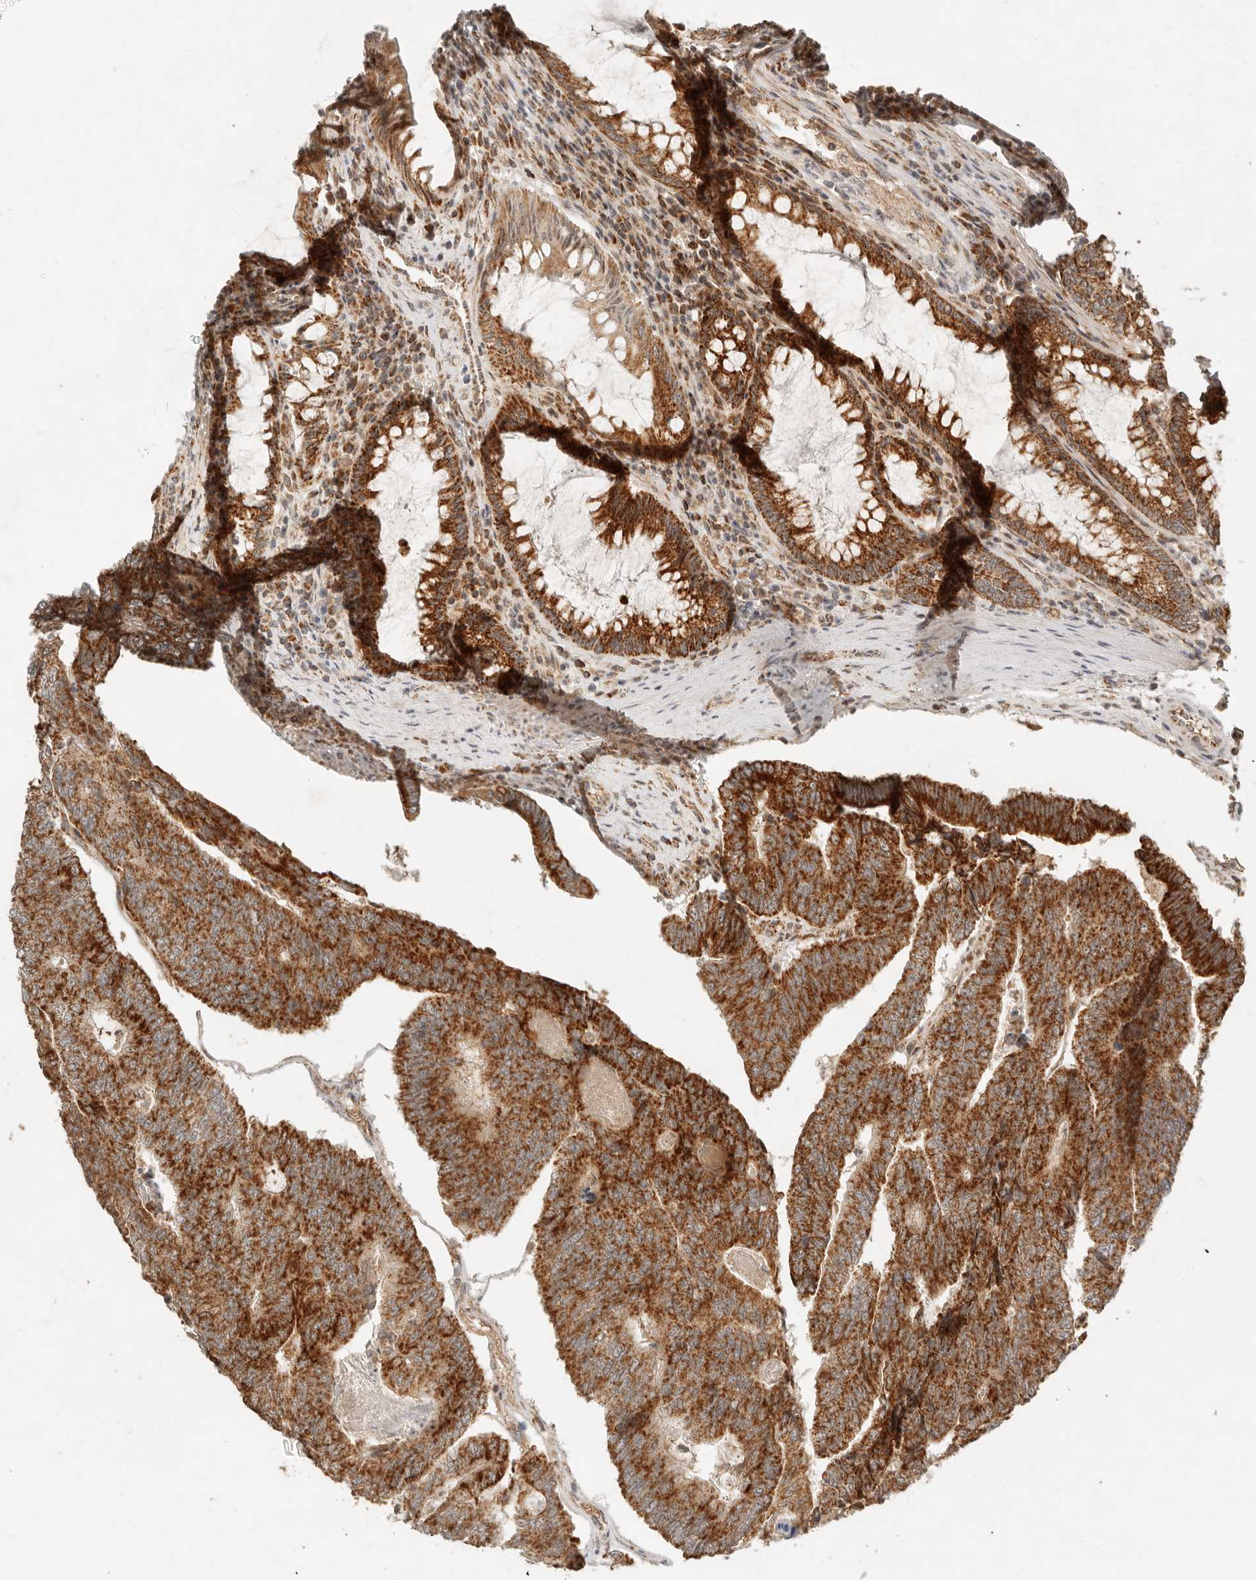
{"staining": {"intensity": "strong", "quantity": ">75%", "location": "cytoplasmic/membranous"}, "tissue": "colorectal cancer", "cell_type": "Tumor cells", "image_type": "cancer", "snomed": [{"axis": "morphology", "description": "Adenocarcinoma, NOS"}, {"axis": "topography", "description": "Colon"}], "caption": "A micrograph of human colorectal cancer stained for a protein exhibits strong cytoplasmic/membranous brown staining in tumor cells.", "gene": "MRPL55", "patient": {"sex": "female", "age": 67}}